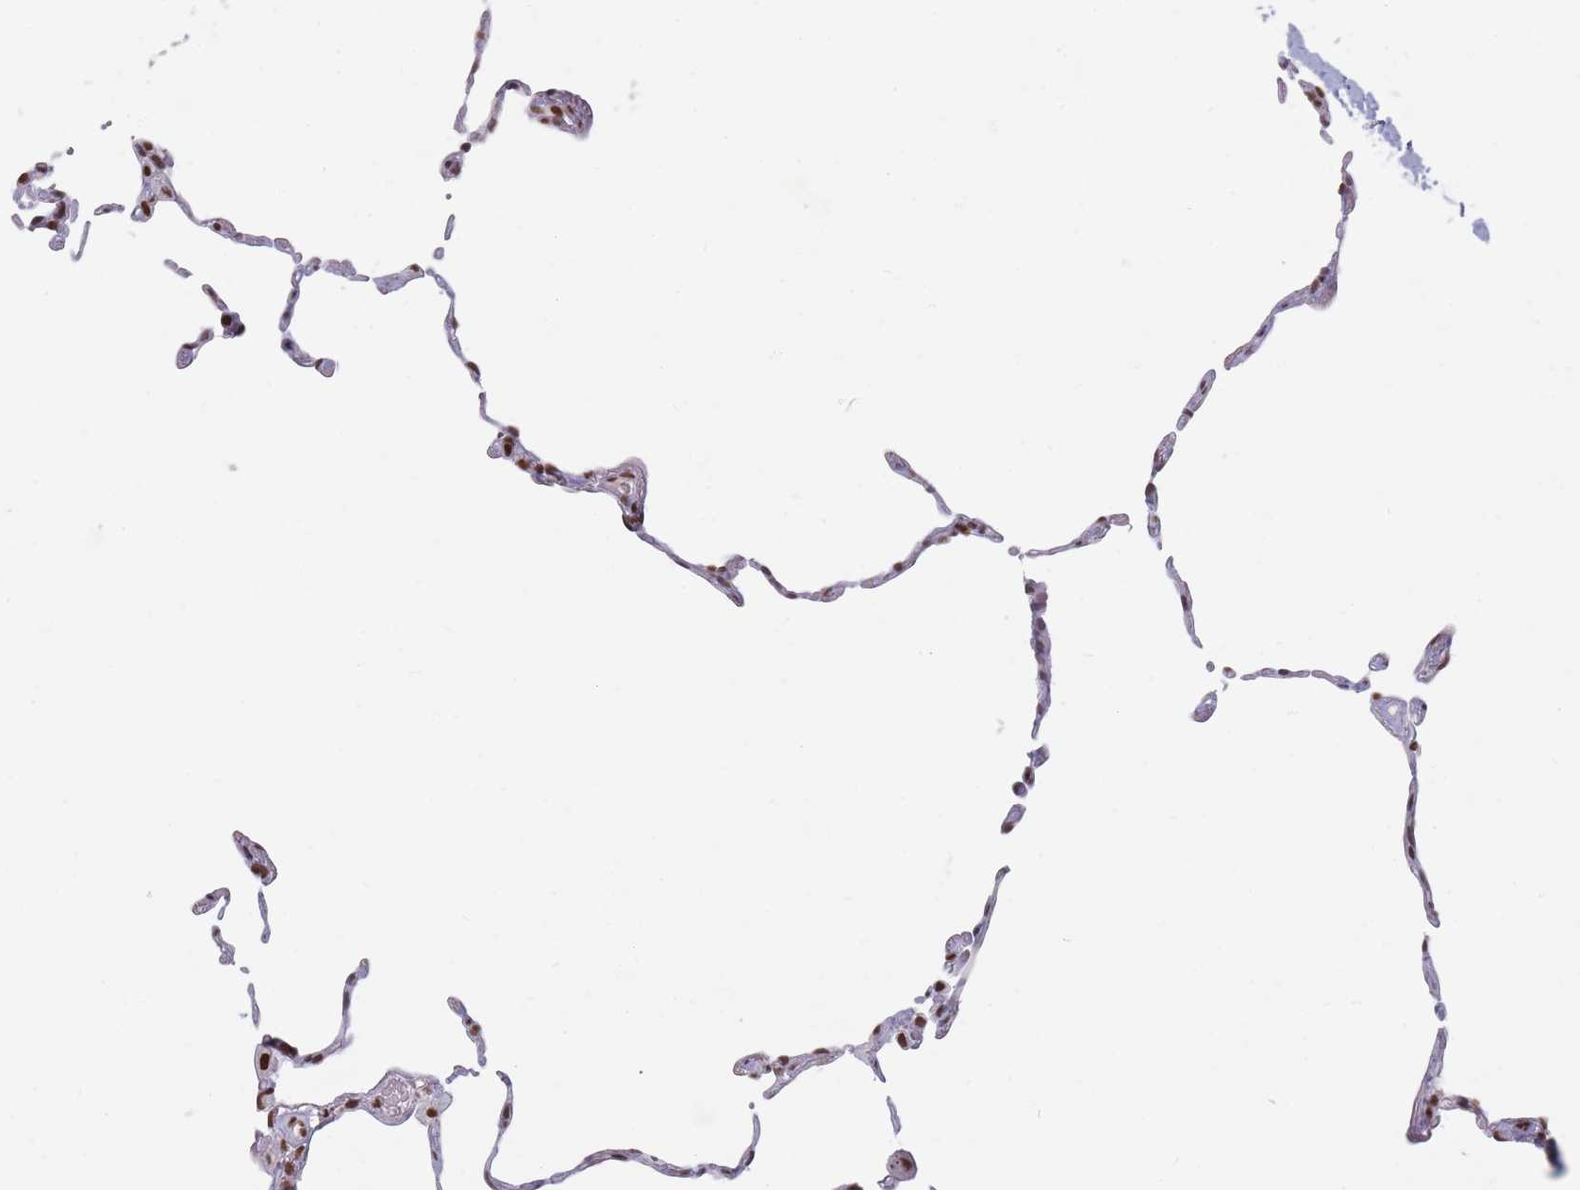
{"staining": {"intensity": "strong", "quantity": "25%-75%", "location": "nuclear"}, "tissue": "lung", "cell_type": "Alveolar cells", "image_type": "normal", "snomed": [{"axis": "morphology", "description": "Normal tissue, NOS"}, {"axis": "topography", "description": "Lung"}], "caption": "This micrograph displays normal lung stained with immunohistochemistry to label a protein in brown. The nuclear of alveolar cells show strong positivity for the protein. Nuclei are counter-stained blue.", "gene": "SAFB2", "patient": {"sex": "female", "age": 57}}